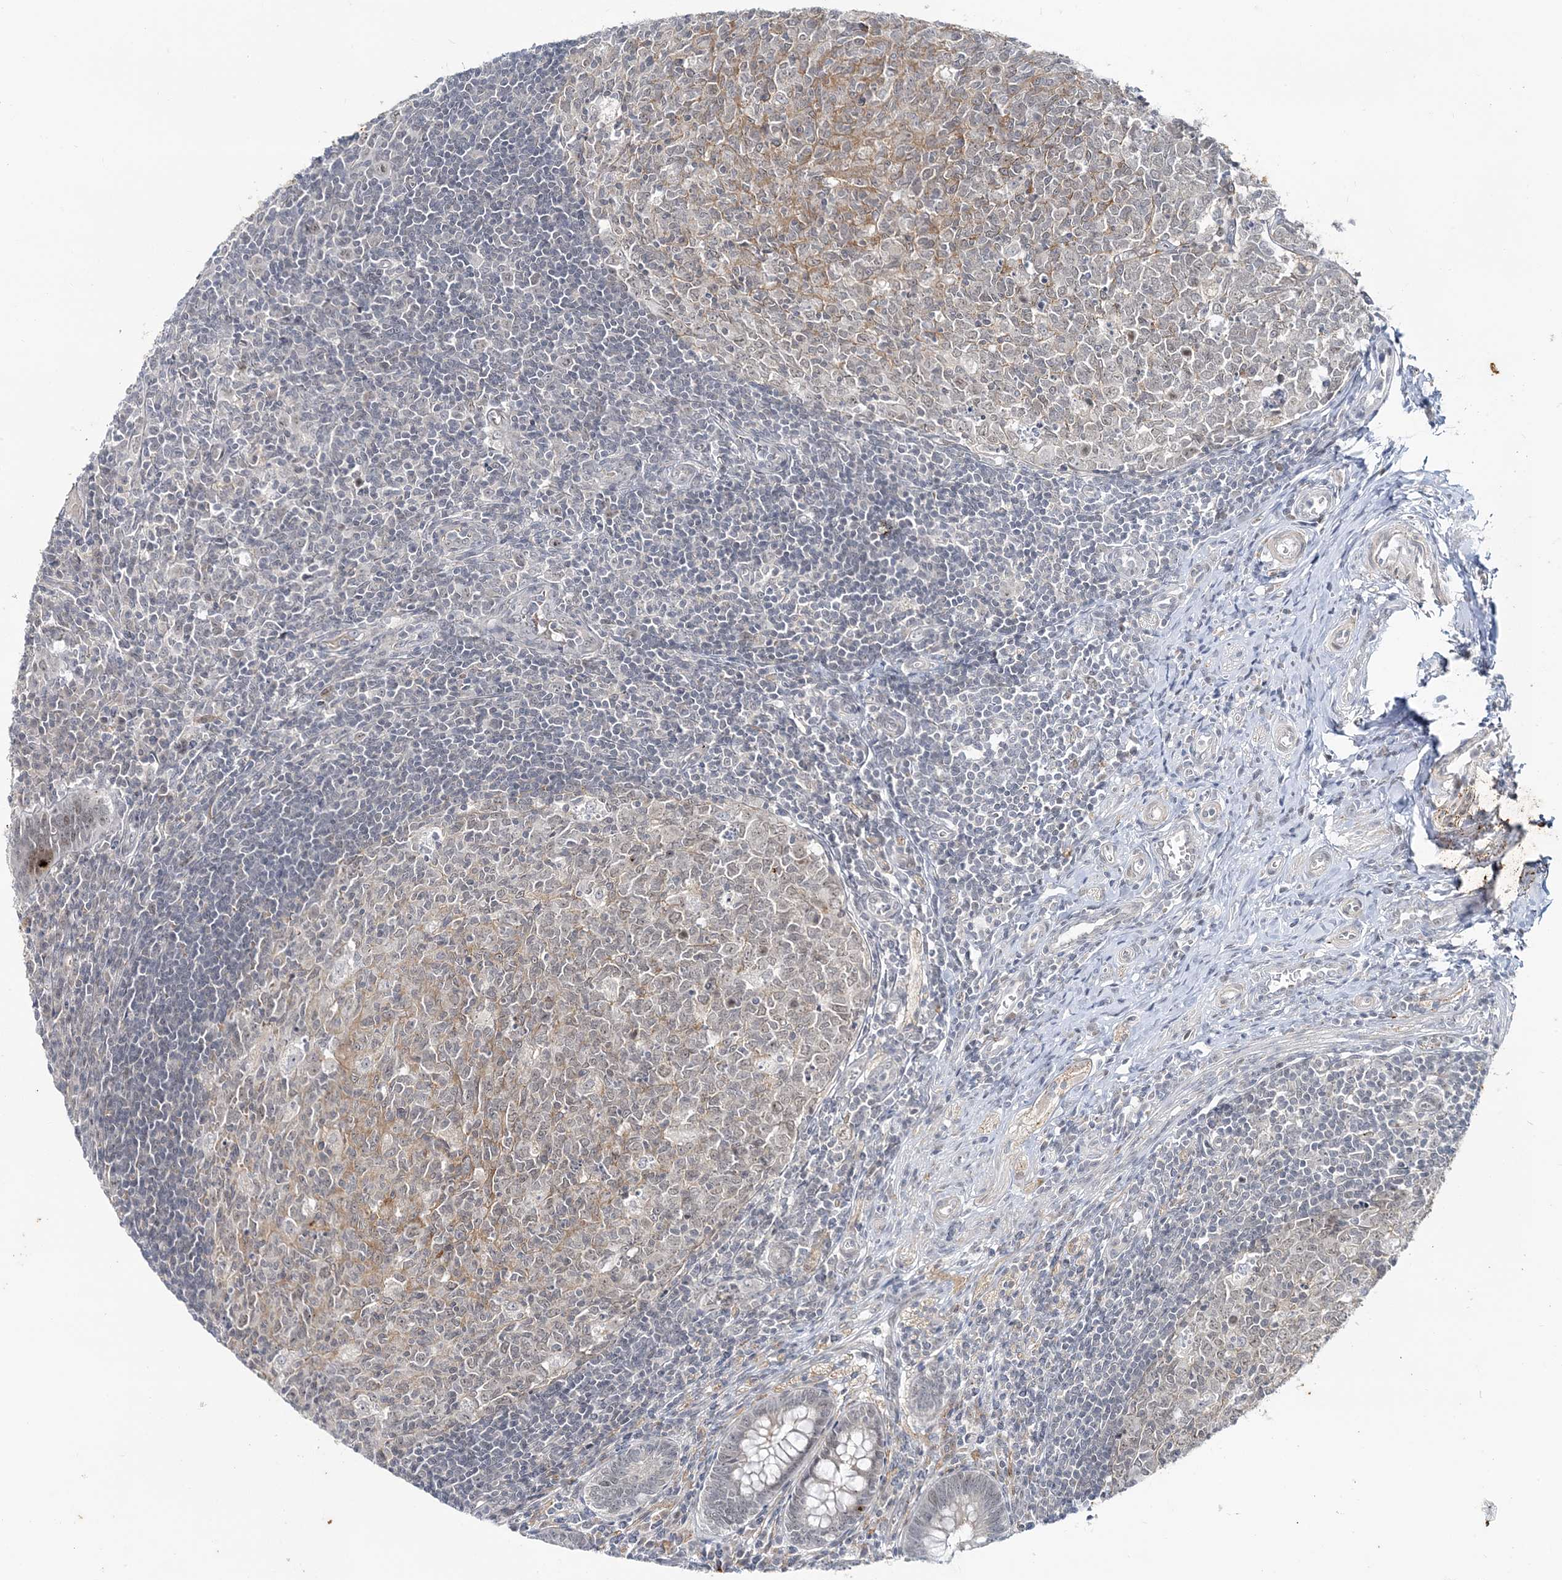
{"staining": {"intensity": "negative", "quantity": "none", "location": "none"}, "tissue": "appendix", "cell_type": "Glandular cells", "image_type": "normal", "snomed": [{"axis": "morphology", "description": "Normal tissue, NOS"}, {"axis": "topography", "description": "Appendix"}], "caption": "Immunohistochemistry of benign appendix displays no expression in glandular cells.", "gene": "LEXM", "patient": {"sex": "male", "age": 14}}